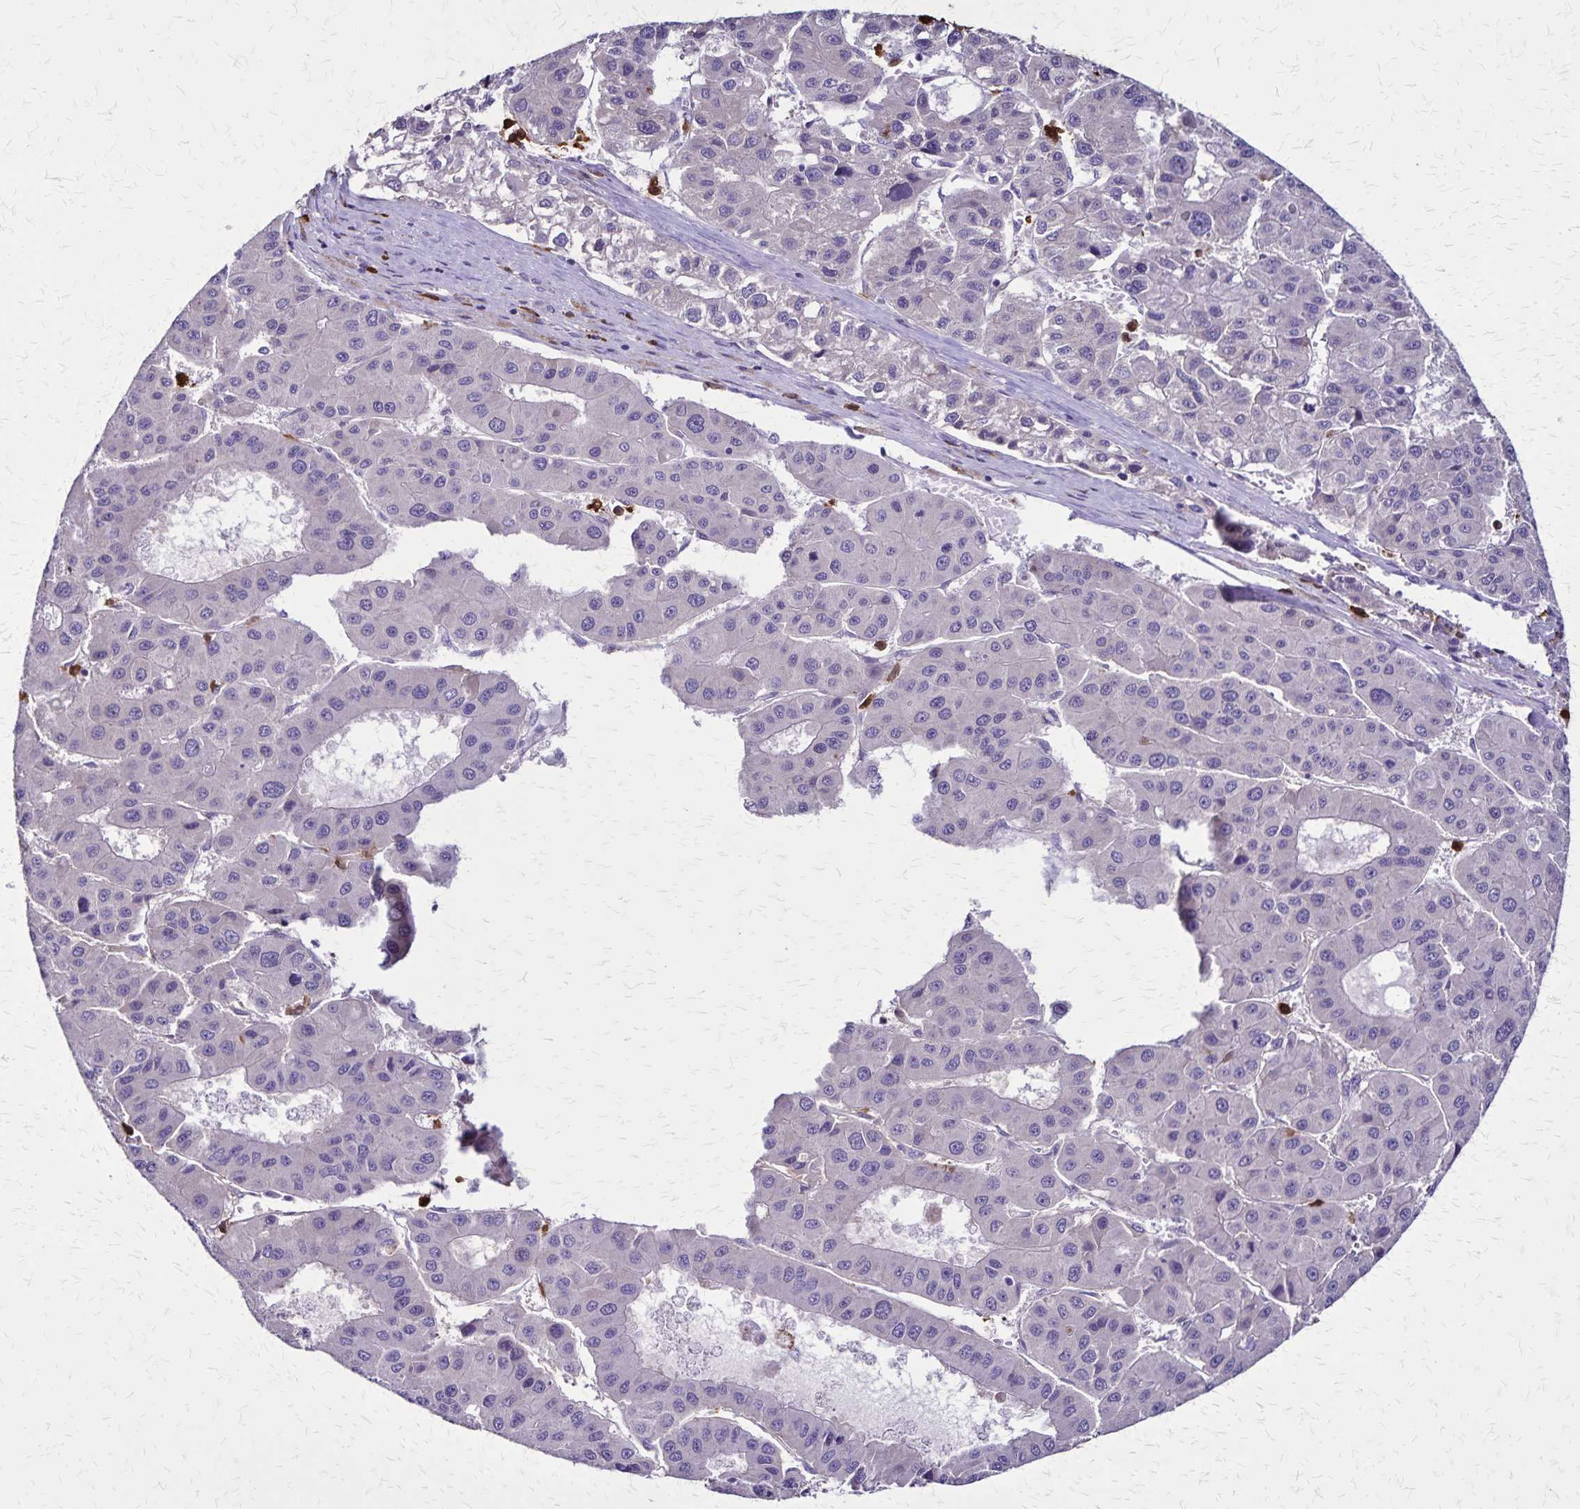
{"staining": {"intensity": "negative", "quantity": "none", "location": "none"}, "tissue": "liver cancer", "cell_type": "Tumor cells", "image_type": "cancer", "snomed": [{"axis": "morphology", "description": "Carcinoma, Hepatocellular, NOS"}, {"axis": "topography", "description": "Liver"}], "caption": "Liver cancer (hepatocellular carcinoma) was stained to show a protein in brown. There is no significant expression in tumor cells.", "gene": "ULBP3", "patient": {"sex": "male", "age": 73}}